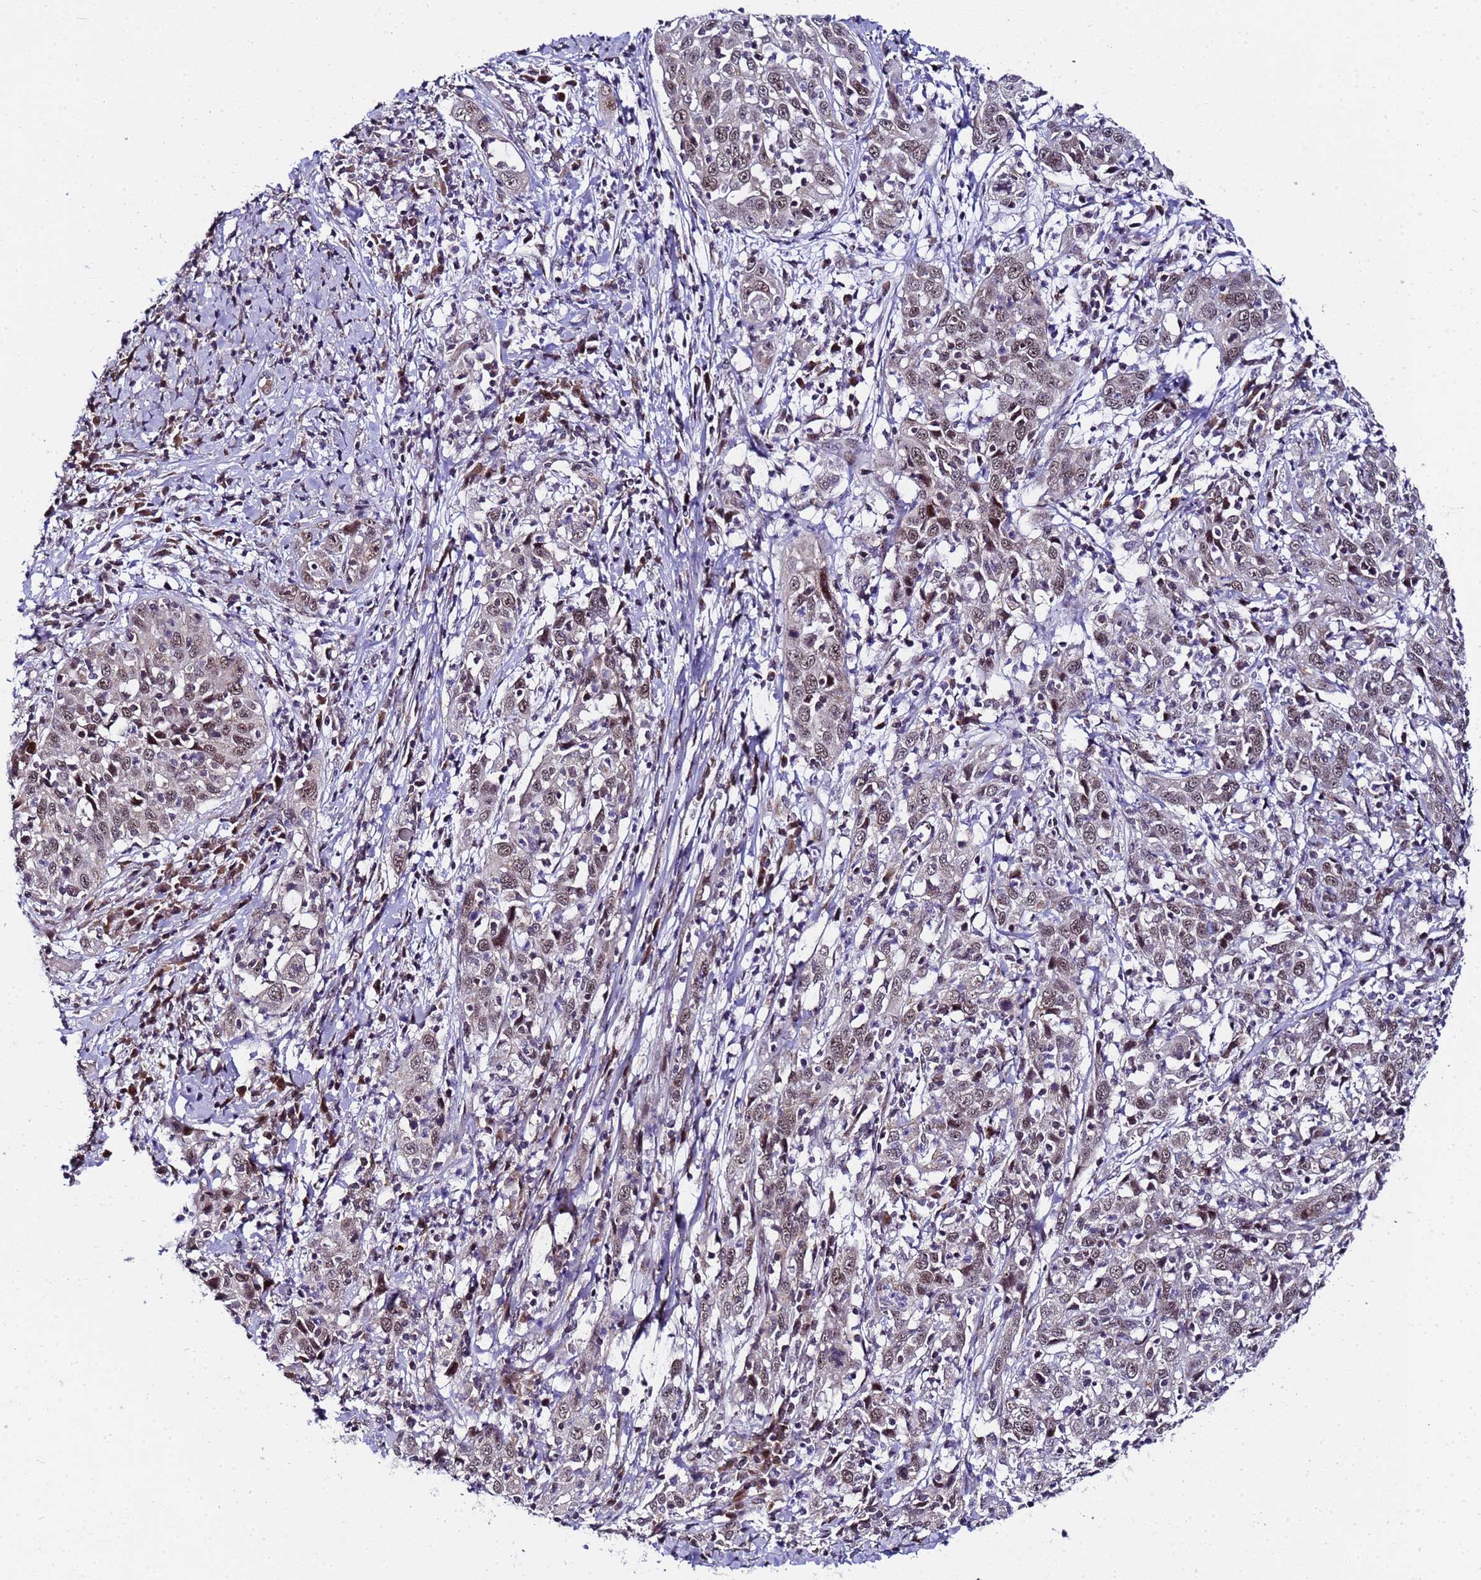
{"staining": {"intensity": "weak", "quantity": ">75%", "location": "nuclear"}, "tissue": "cervical cancer", "cell_type": "Tumor cells", "image_type": "cancer", "snomed": [{"axis": "morphology", "description": "Squamous cell carcinoma, NOS"}, {"axis": "topography", "description": "Cervix"}], "caption": "A high-resolution histopathology image shows immunohistochemistry (IHC) staining of cervical cancer, which demonstrates weak nuclear positivity in about >75% of tumor cells.", "gene": "C19orf47", "patient": {"sex": "female", "age": 46}}